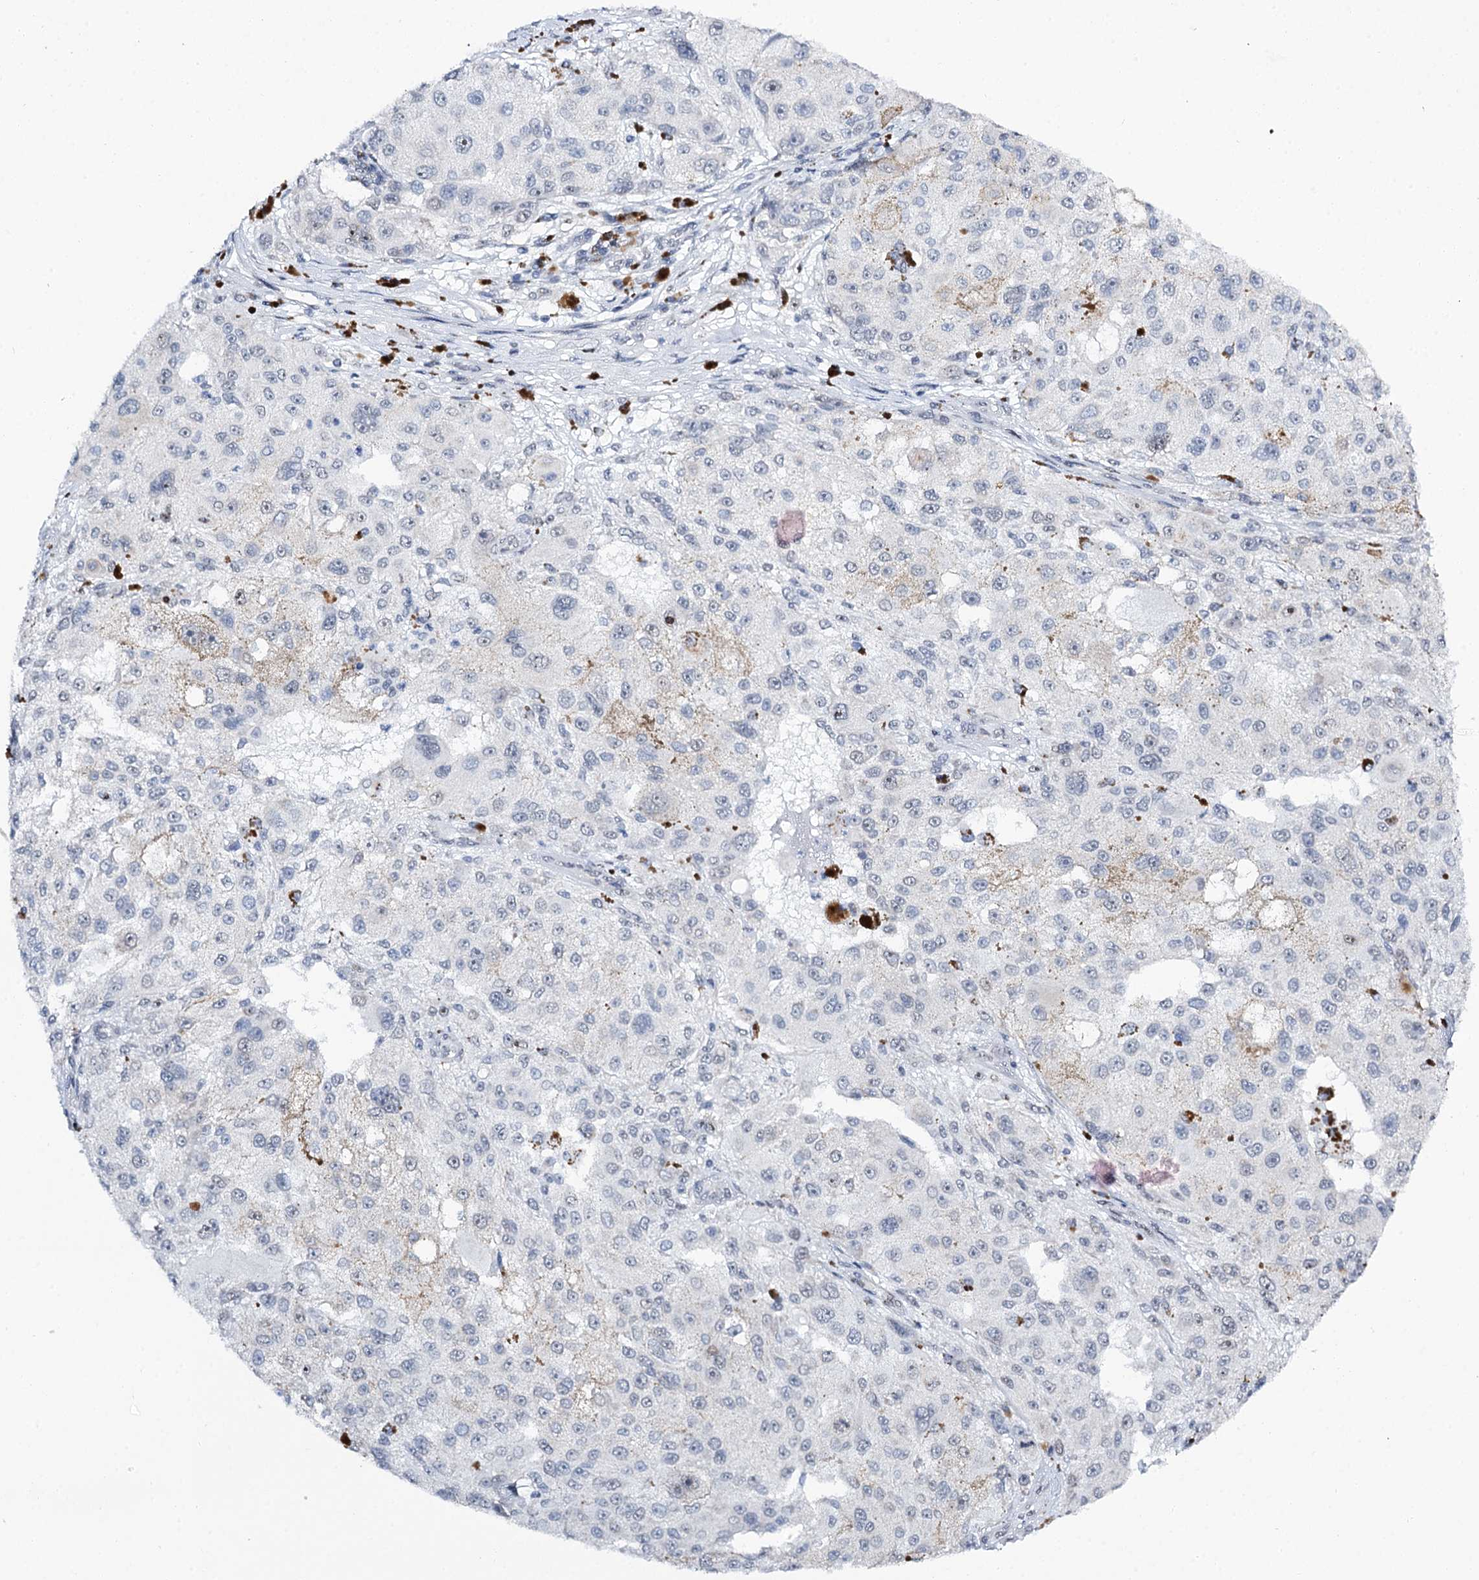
{"staining": {"intensity": "negative", "quantity": "none", "location": "none"}, "tissue": "melanoma", "cell_type": "Tumor cells", "image_type": "cancer", "snomed": [{"axis": "morphology", "description": "Necrosis, NOS"}, {"axis": "morphology", "description": "Malignant melanoma, NOS"}, {"axis": "topography", "description": "Skin"}], "caption": "There is no significant staining in tumor cells of melanoma.", "gene": "SPATS2", "patient": {"sex": "female", "age": 87}}